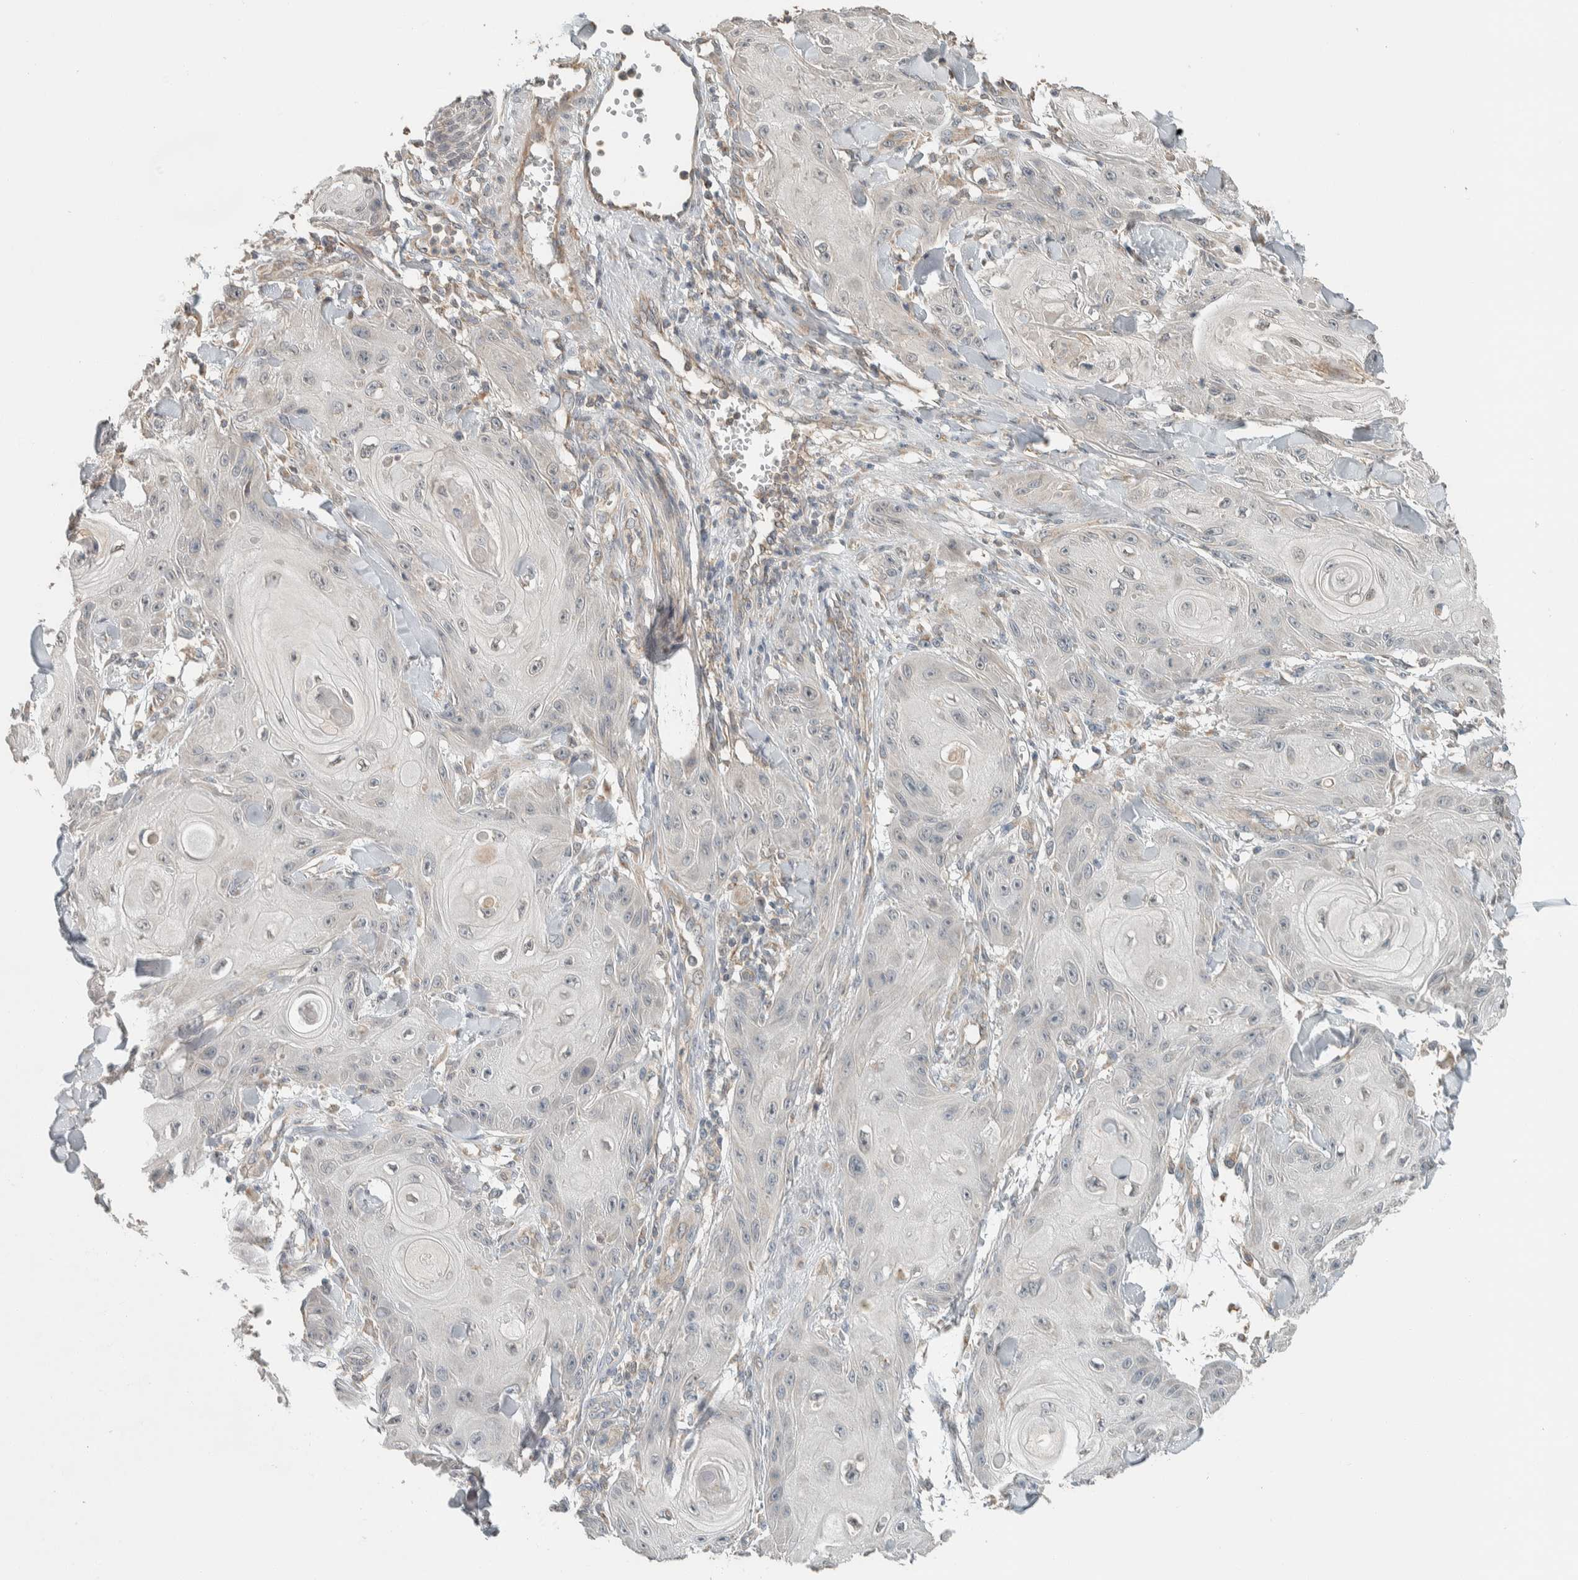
{"staining": {"intensity": "negative", "quantity": "none", "location": "none"}, "tissue": "skin cancer", "cell_type": "Tumor cells", "image_type": "cancer", "snomed": [{"axis": "morphology", "description": "Squamous cell carcinoma, NOS"}, {"axis": "topography", "description": "Skin"}], "caption": "Immunohistochemistry of human skin cancer demonstrates no expression in tumor cells.", "gene": "NBR1", "patient": {"sex": "male", "age": 74}}